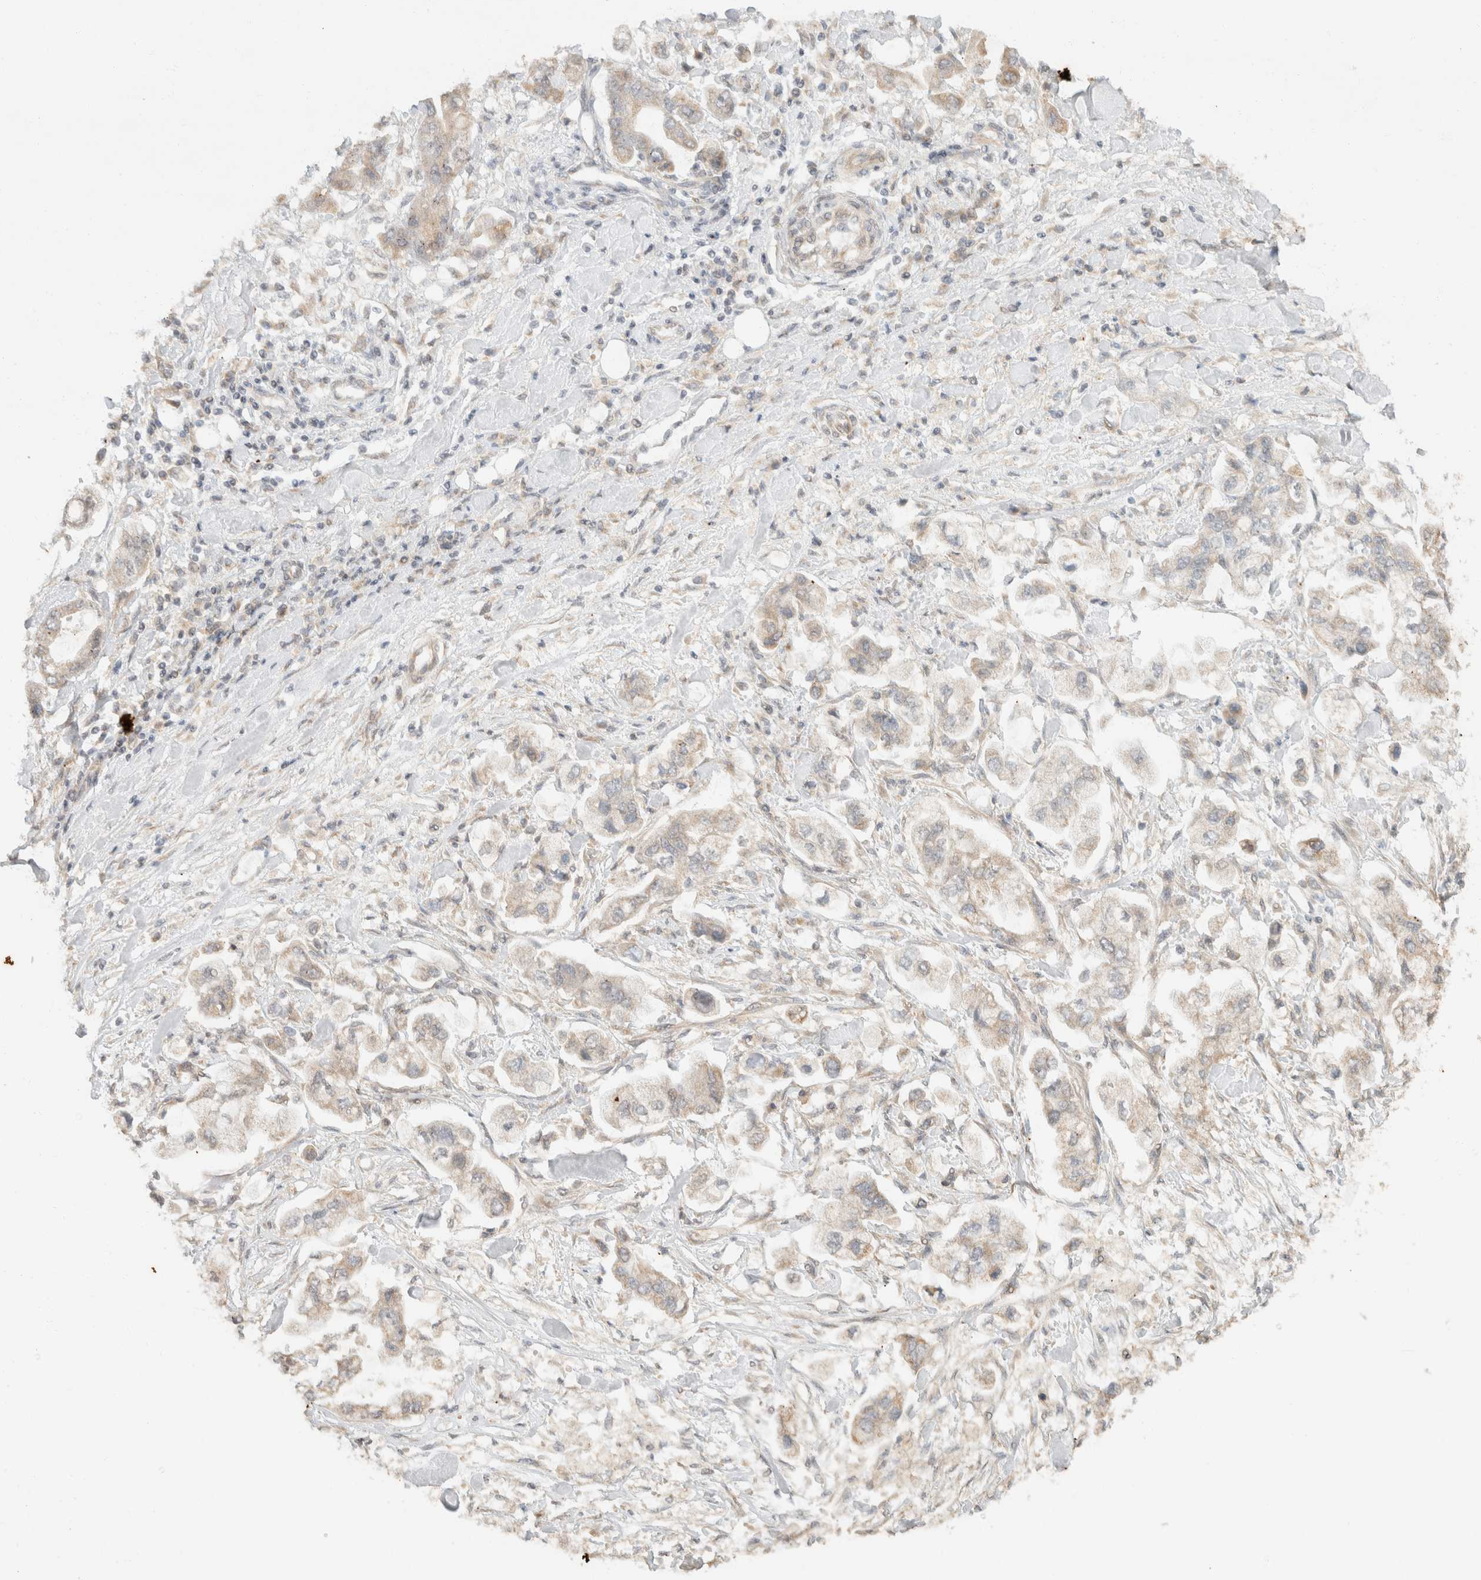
{"staining": {"intensity": "weak", "quantity": "<25%", "location": "cytoplasmic/membranous"}, "tissue": "stomach cancer", "cell_type": "Tumor cells", "image_type": "cancer", "snomed": [{"axis": "morphology", "description": "Normal tissue, NOS"}, {"axis": "morphology", "description": "Adenocarcinoma, NOS"}, {"axis": "topography", "description": "Stomach"}], "caption": "An immunohistochemistry (IHC) micrograph of stomach adenocarcinoma is shown. There is no staining in tumor cells of stomach adenocarcinoma.", "gene": "TACC1", "patient": {"sex": "male", "age": 62}}